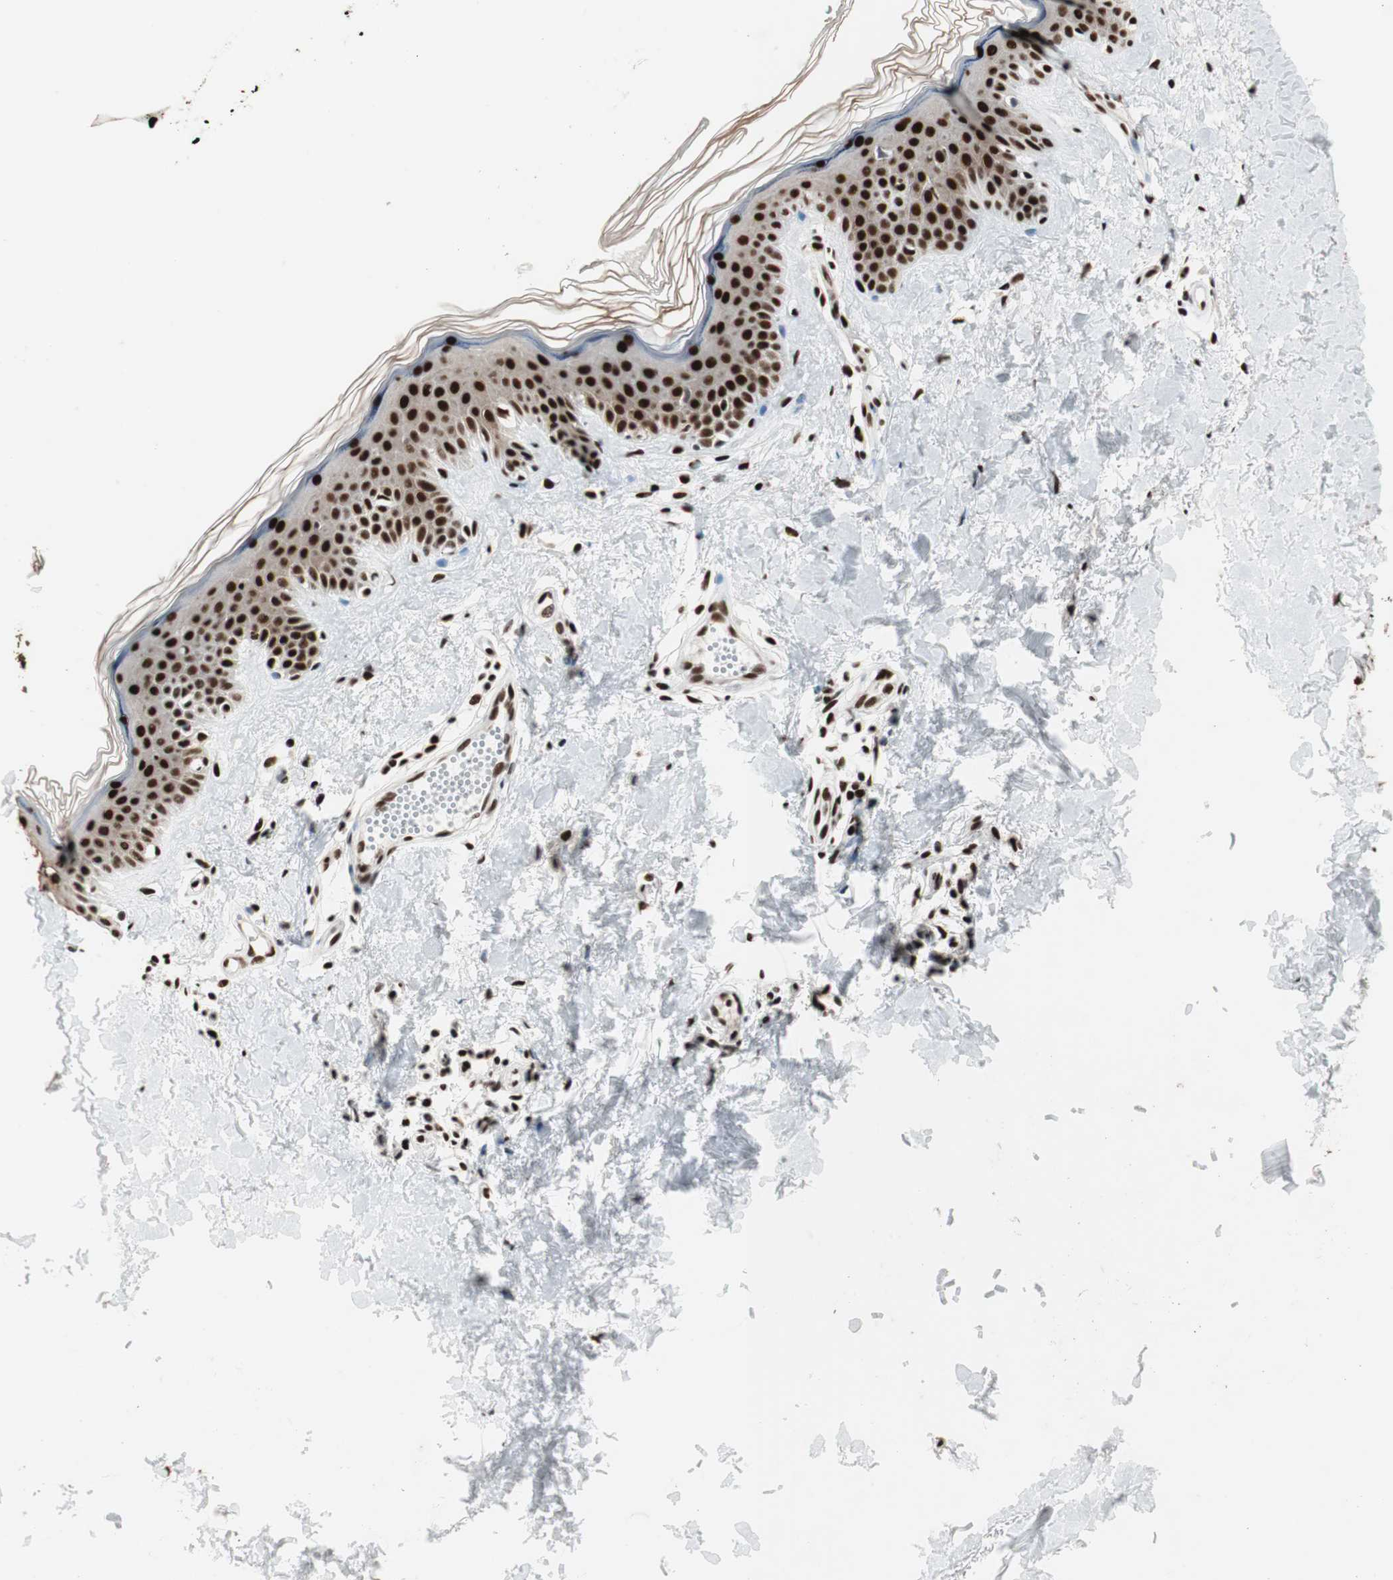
{"staining": {"intensity": "strong", "quantity": ">75%", "location": "nuclear"}, "tissue": "skin", "cell_type": "Fibroblasts", "image_type": "normal", "snomed": [{"axis": "morphology", "description": "Normal tissue, NOS"}, {"axis": "topography", "description": "Skin"}], "caption": "Brown immunohistochemical staining in normal skin reveals strong nuclear expression in about >75% of fibroblasts.", "gene": "PSME3", "patient": {"sex": "male", "age": 67}}